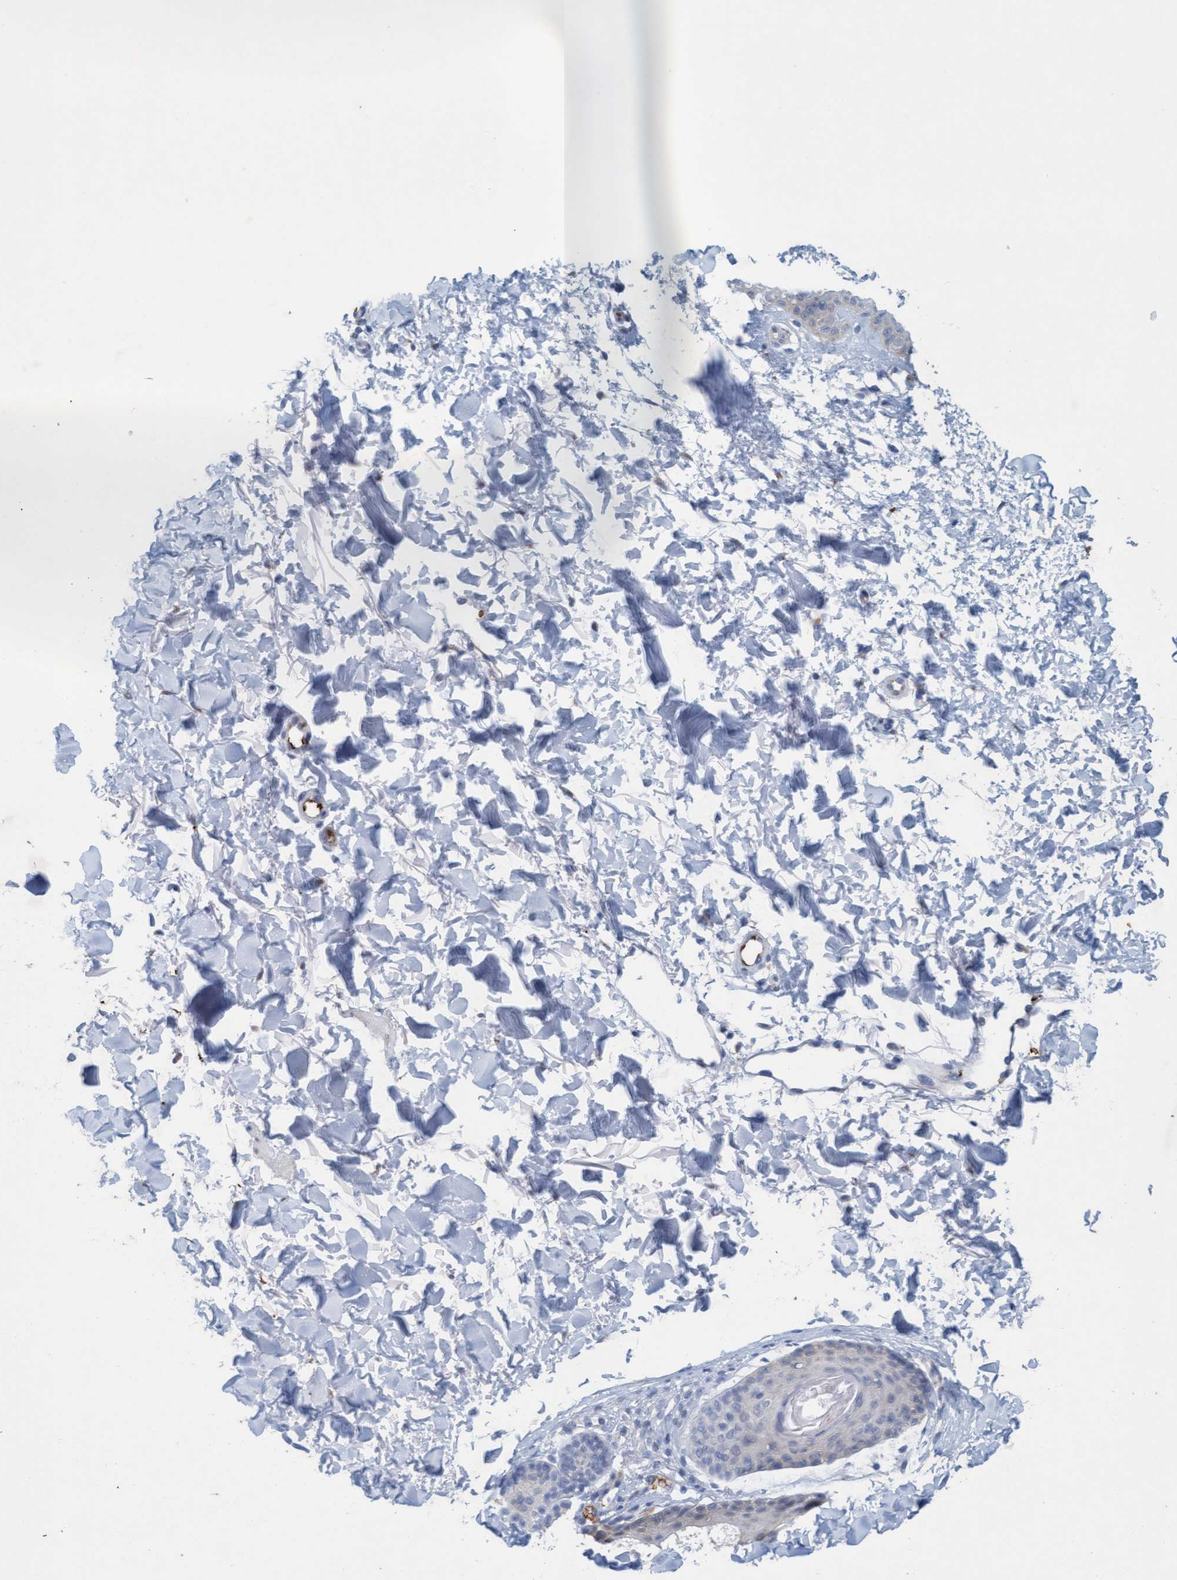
{"staining": {"intensity": "negative", "quantity": "none", "location": "none"}, "tissue": "skin", "cell_type": "Fibroblasts", "image_type": "normal", "snomed": [{"axis": "morphology", "description": "Normal tissue, NOS"}, {"axis": "morphology", "description": "Malignant melanoma, NOS"}, {"axis": "topography", "description": "Skin"}], "caption": "IHC micrograph of benign skin stained for a protein (brown), which exhibits no expression in fibroblasts. (DAB immunohistochemistry, high magnification).", "gene": "SPEM2", "patient": {"sex": "male", "age": 83}}